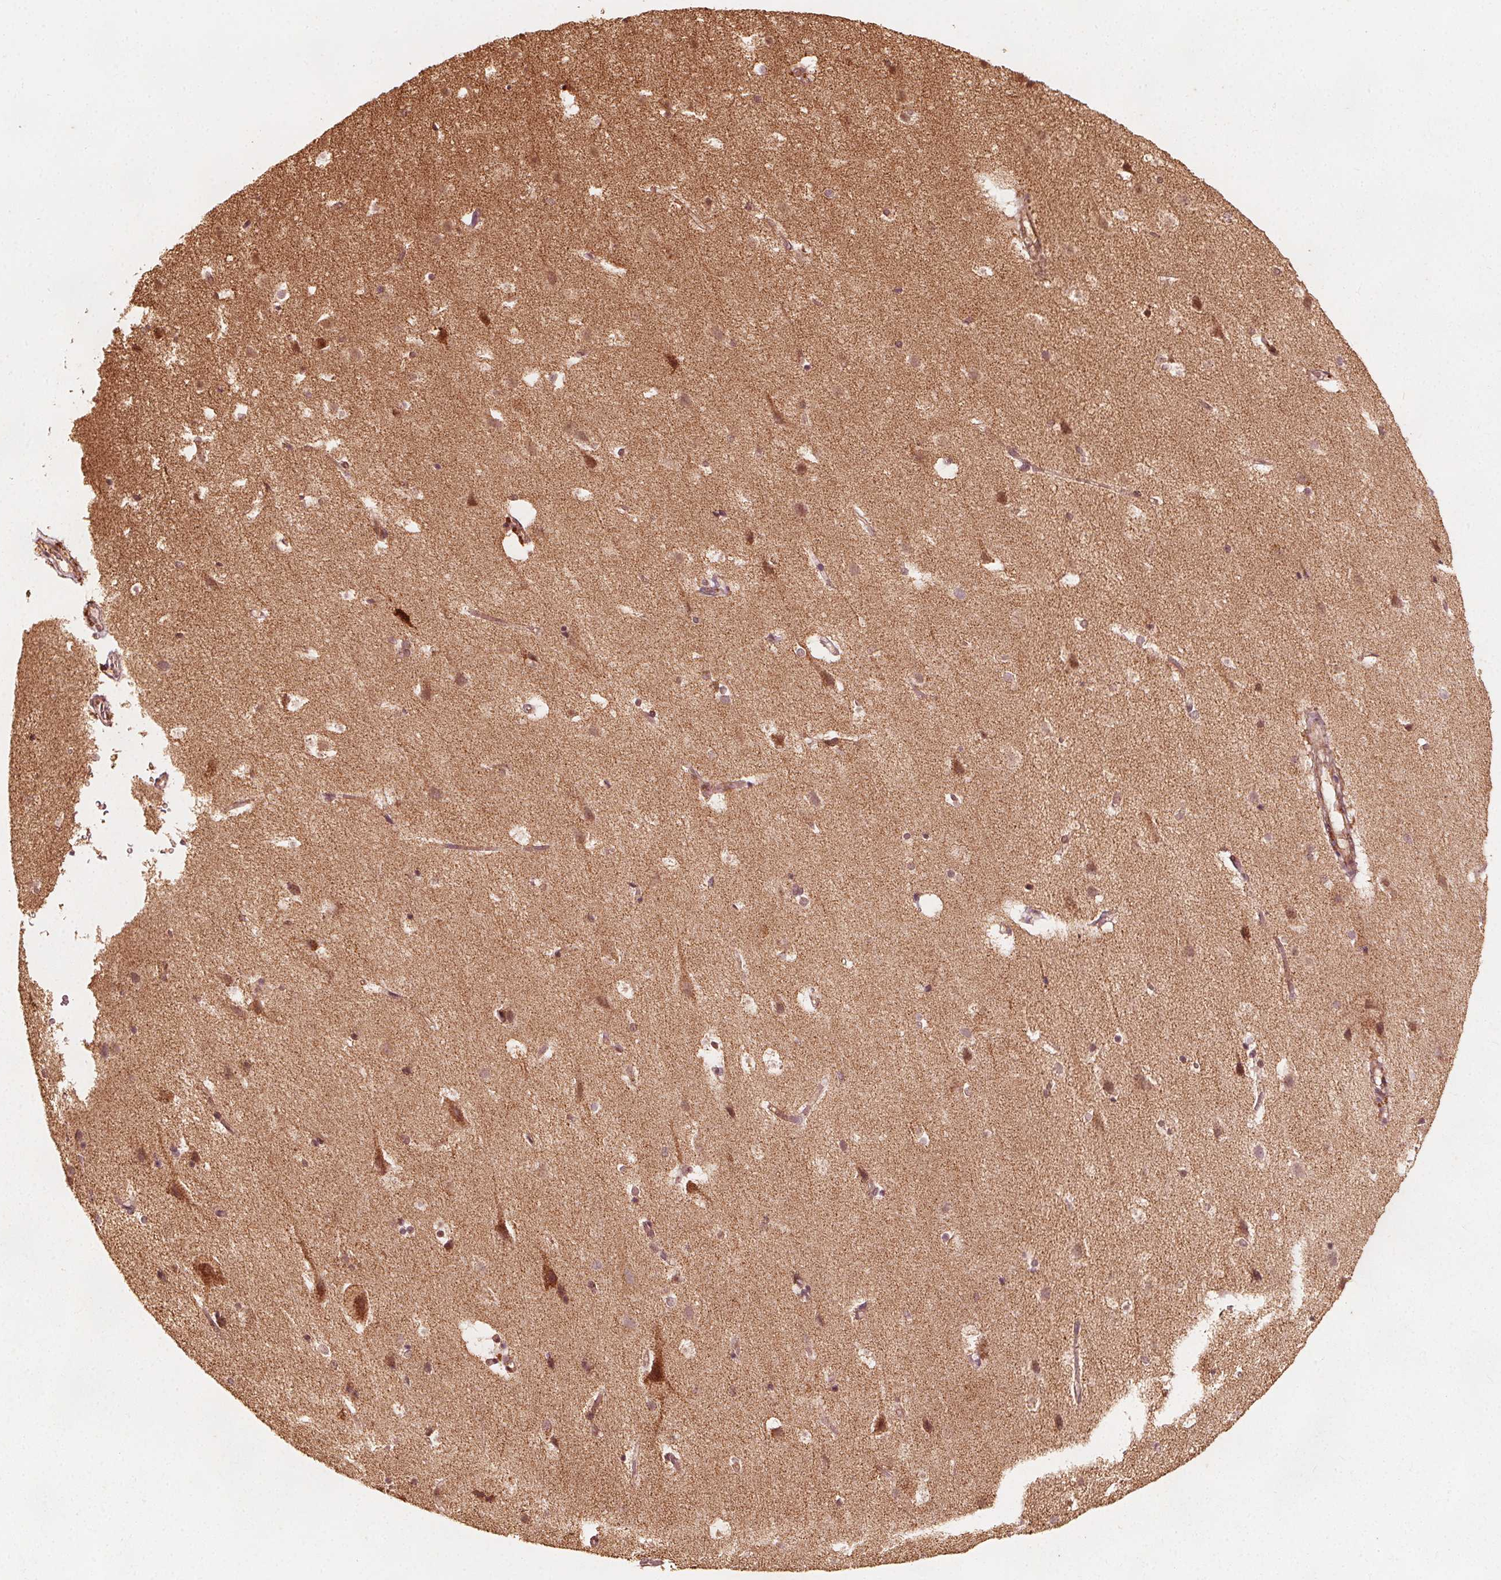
{"staining": {"intensity": "weak", "quantity": ">75%", "location": "cytoplasmic/membranous"}, "tissue": "cerebral cortex", "cell_type": "Endothelial cells", "image_type": "normal", "snomed": [{"axis": "morphology", "description": "Normal tissue, NOS"}, {"axis": "topography", "description": "Cerebral cortex"}], "caption": "Endothelial cells demonstrate low levels of weak cytoplasmic/membranous positivity in approximately >75% of cells in unremarkable cerebral cortex.", "gene": "AIP", "patient": {"sex": "female", "age": 52}}